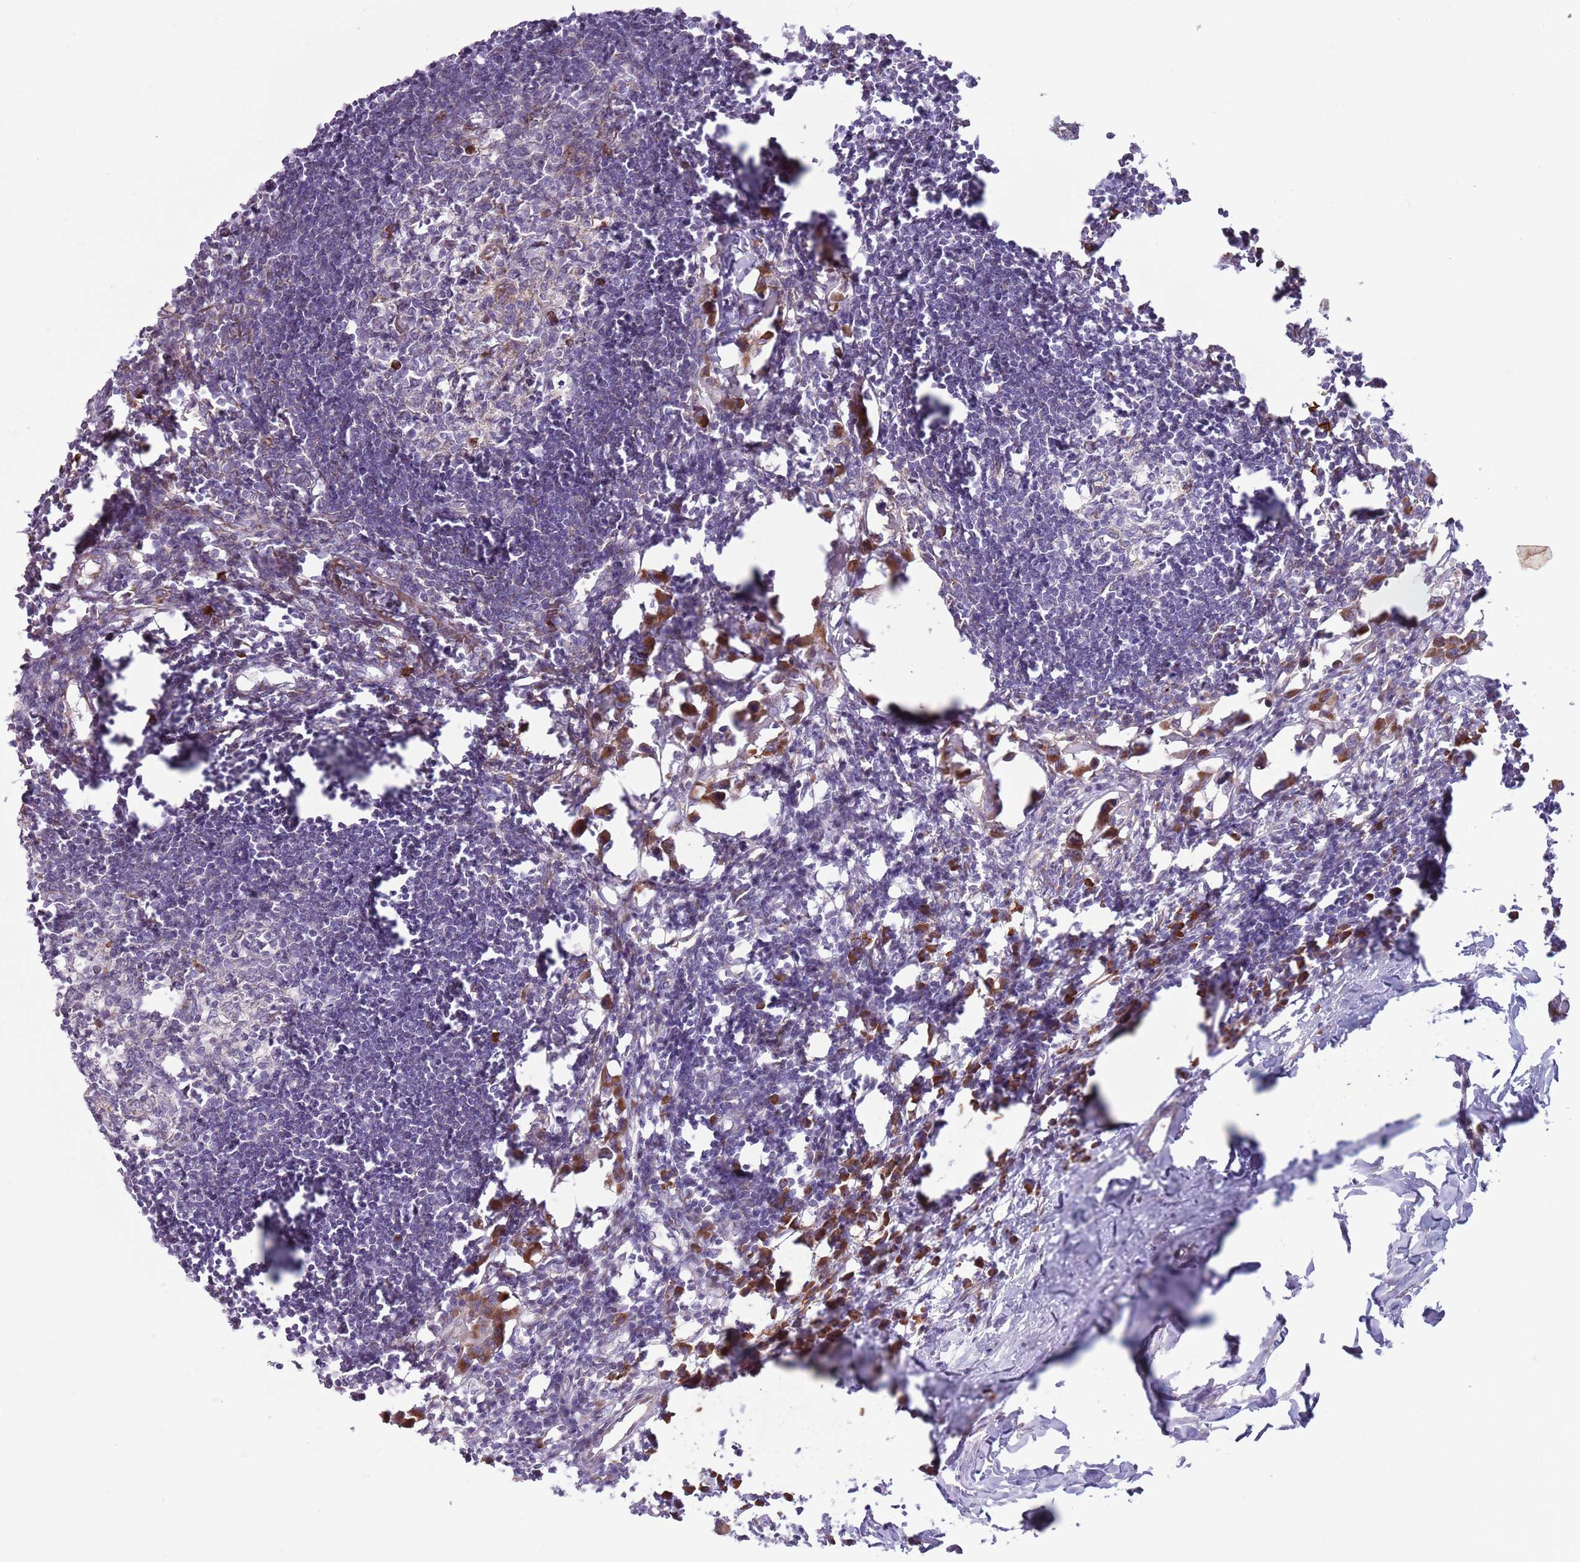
{"staining": {"intensity": "weak", "quantity": "<25%", "location": "cytoplasmic/membranous"}, "tissue": "lymph node", "cell_type": "Germinal center cells", "image_type": "normal", "snomed": [{"axis": "morphology", "description": "Normal tissue, NOS"}, {"axis": "morphology", "description": "Malignant melanoma, Metastatic site"}, {"axis": "topography", "description": "Lymph node"}], "caption": "The photomicrograph exhibits no significant expression in germinal center cells of lymph node.", "gene": "CCDC150", "patient": {"sex": "male", "age": 41}}